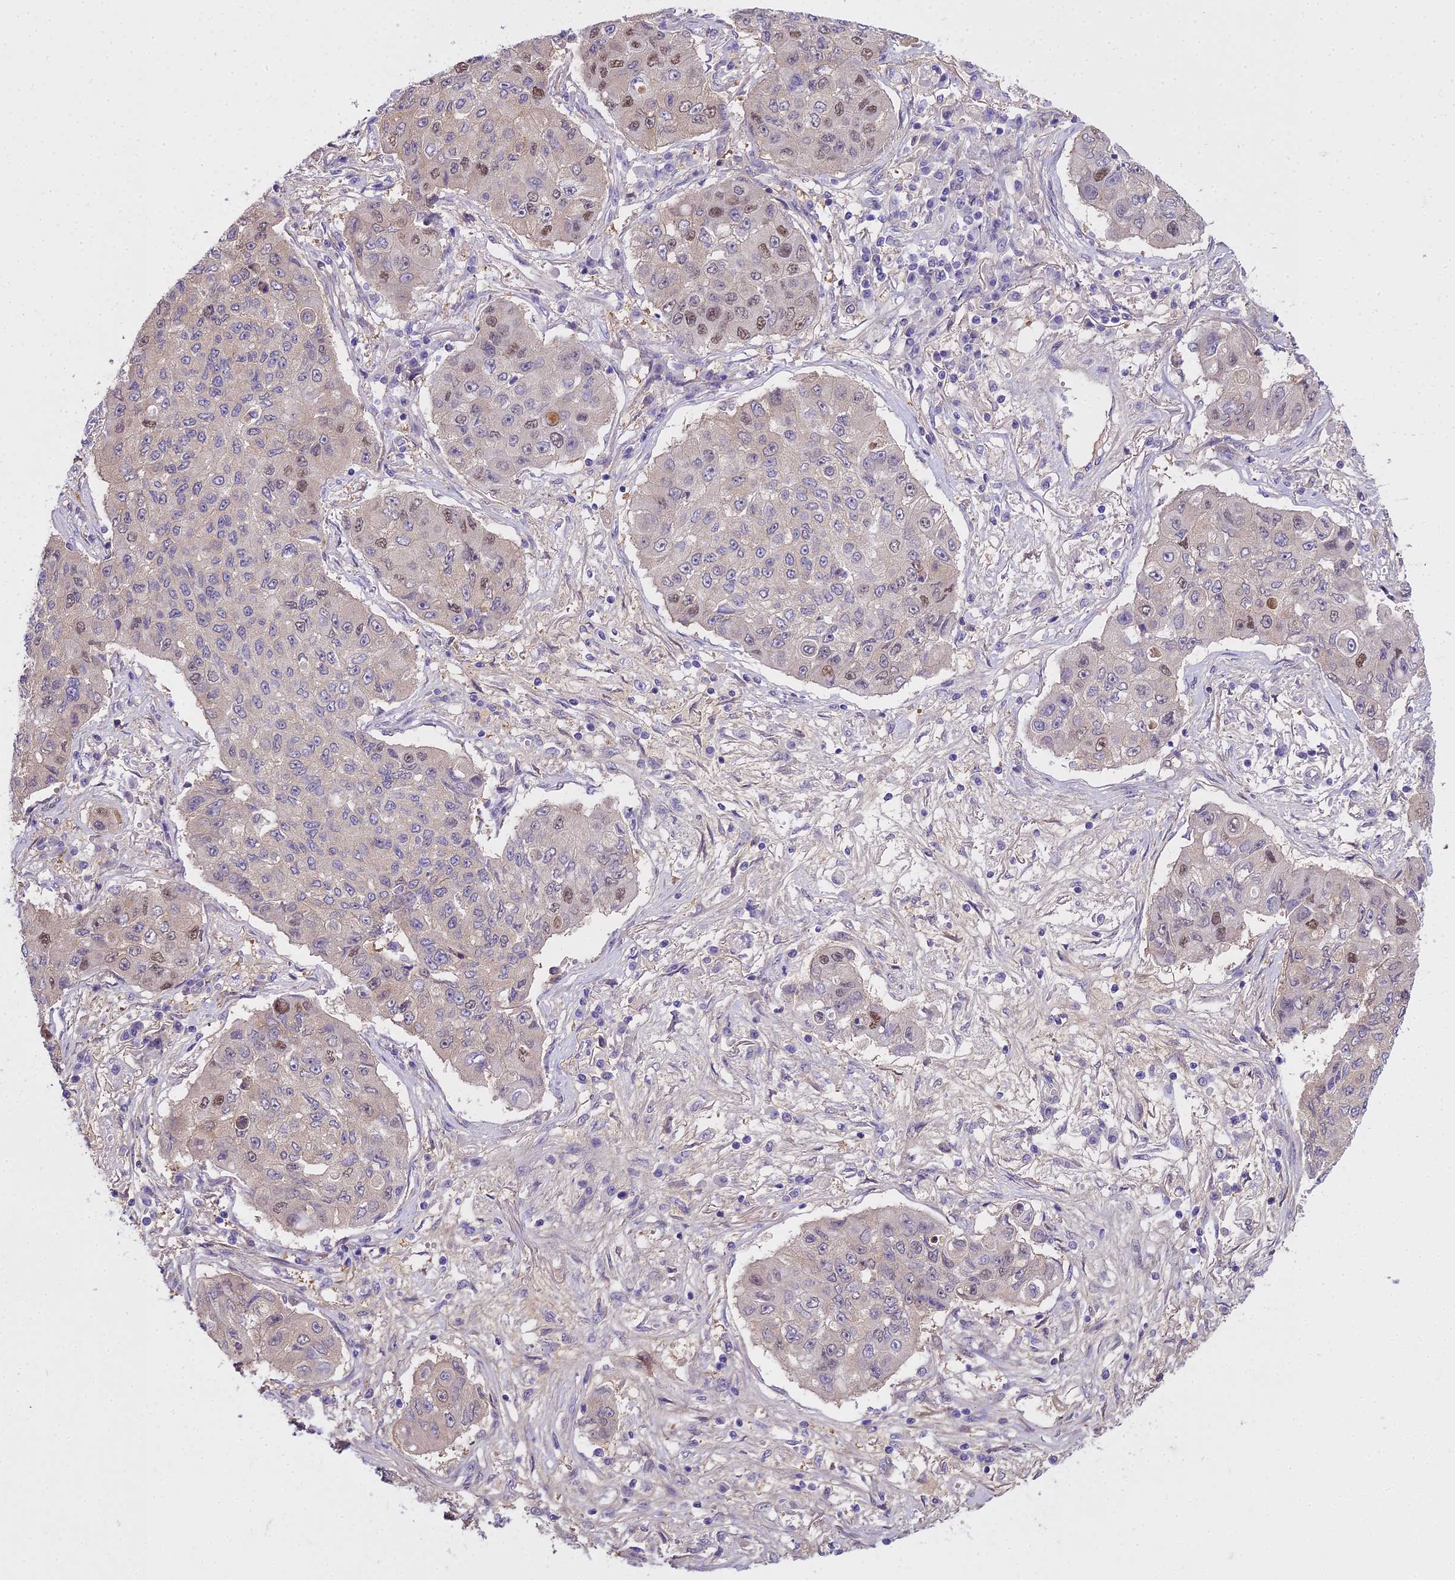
{"staining": {"intensity": "moderate", "quantity": "<25%", "location": "nuclear"}, "tissue": "lung cancer", "cell_type": "Tumor cells", "image_type": "cancer", "snomed": [{"axis": "morphology", "description": "Squamous cell carcinoma, NOS"}, {"axis": "topography", "description": "Lung"}], "caption": "A histopathology image of lung cancer stained for a protein displays moderate nuclear brown staining in tumor cells. The protein of interest is shown in brown color, while the nuclei are stained blue.", "gene": "MAT2A", "patient": {"sex": "male", "age": 74}}